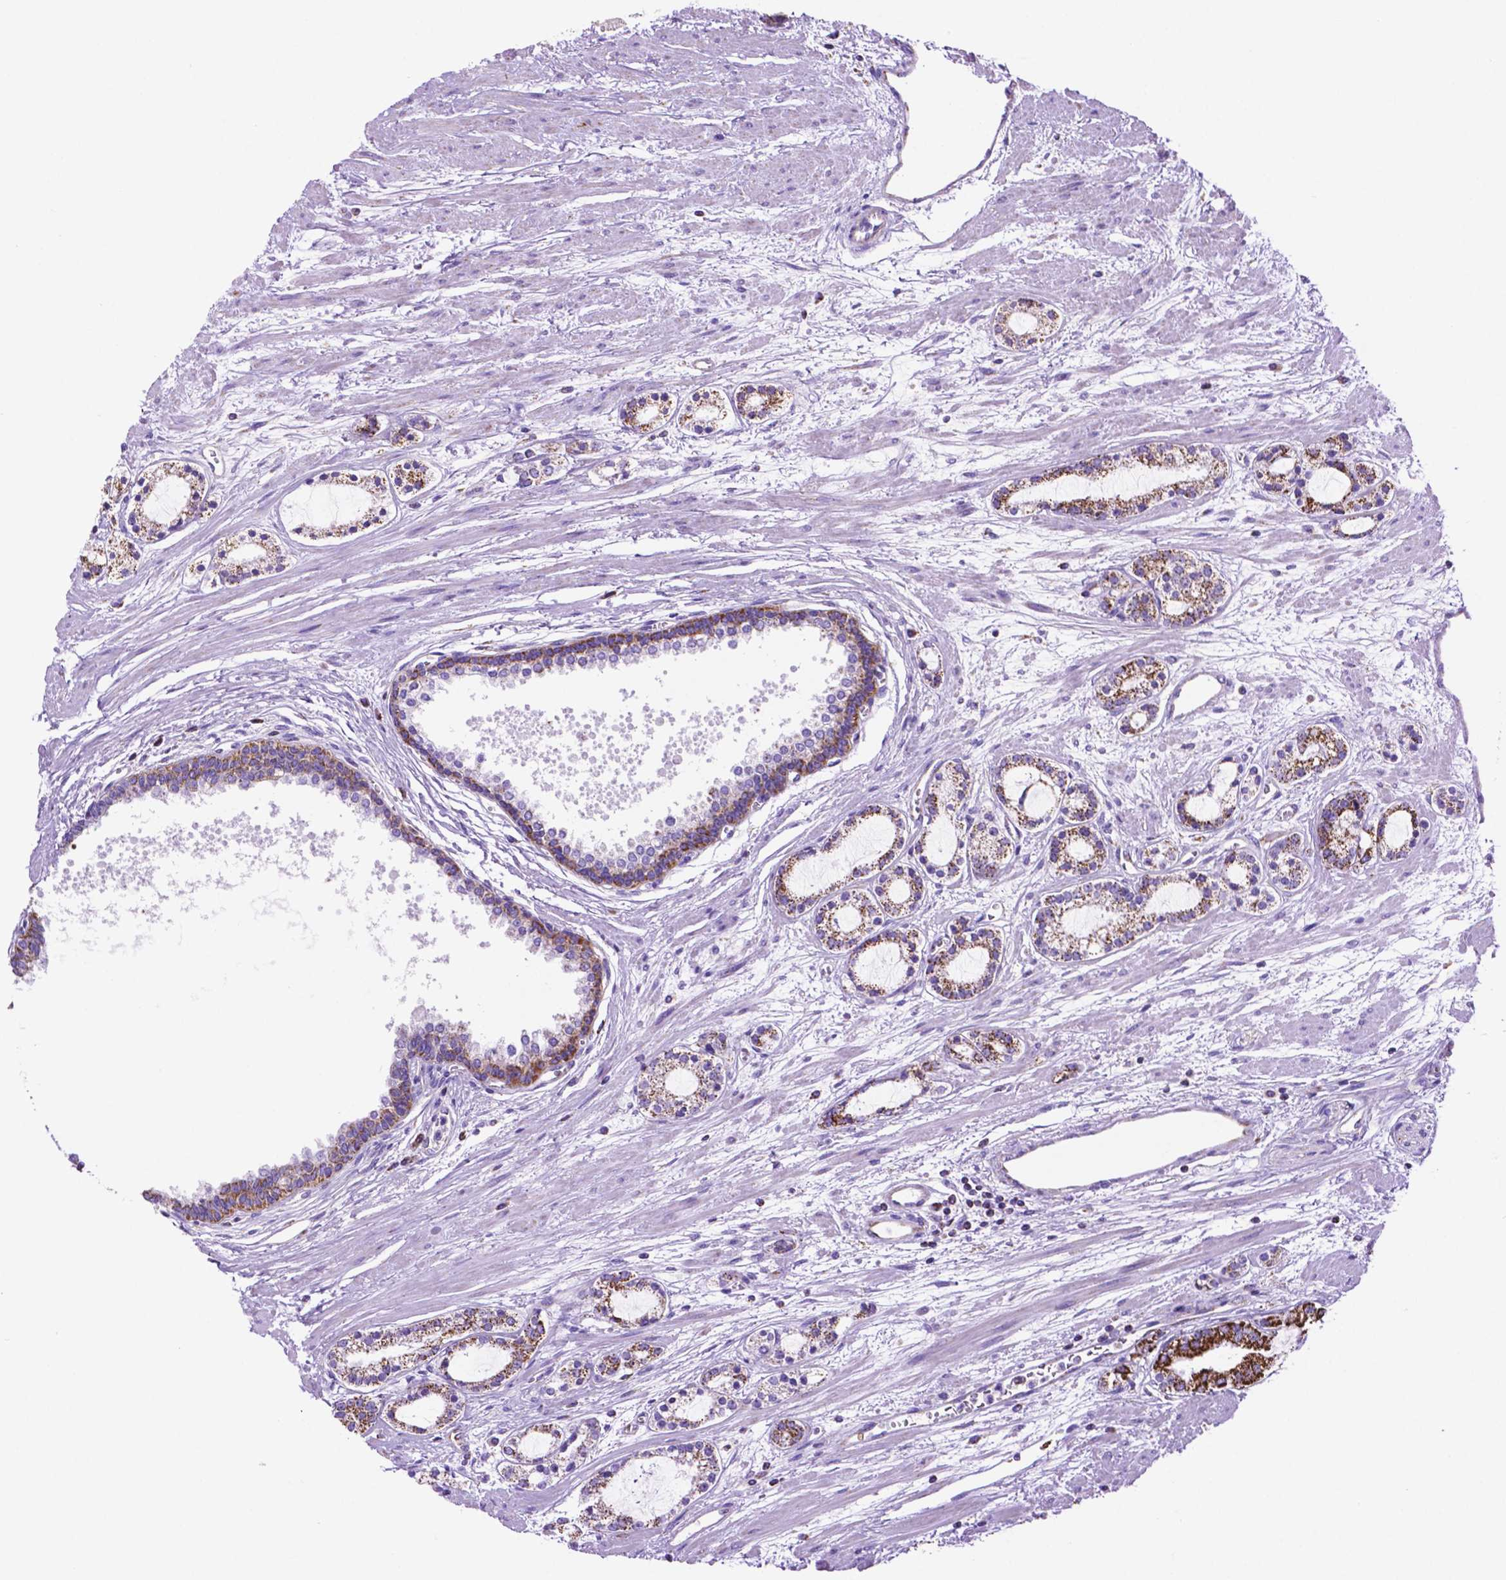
{"staining": {"intensity": "strong", "quantity": "25%-75%", "location": "cytoplasmic/membranous"}, "tissue": "prostate cancer", "cell_type": "Tumor cells", "image_type": "cancer", "snomed": [{"axis": "morphology", "description": "Adenocarcinoma, Medium grade"}, {"axis": "topography", "description": "Prostate"}], "caption": "Prostate cancer stained for a protein demonstrates strong cytoplasmic/membranous positivity in tumor cells.", "gene": "GDPD5", "patient": {"sex": "male", "age": 57}}